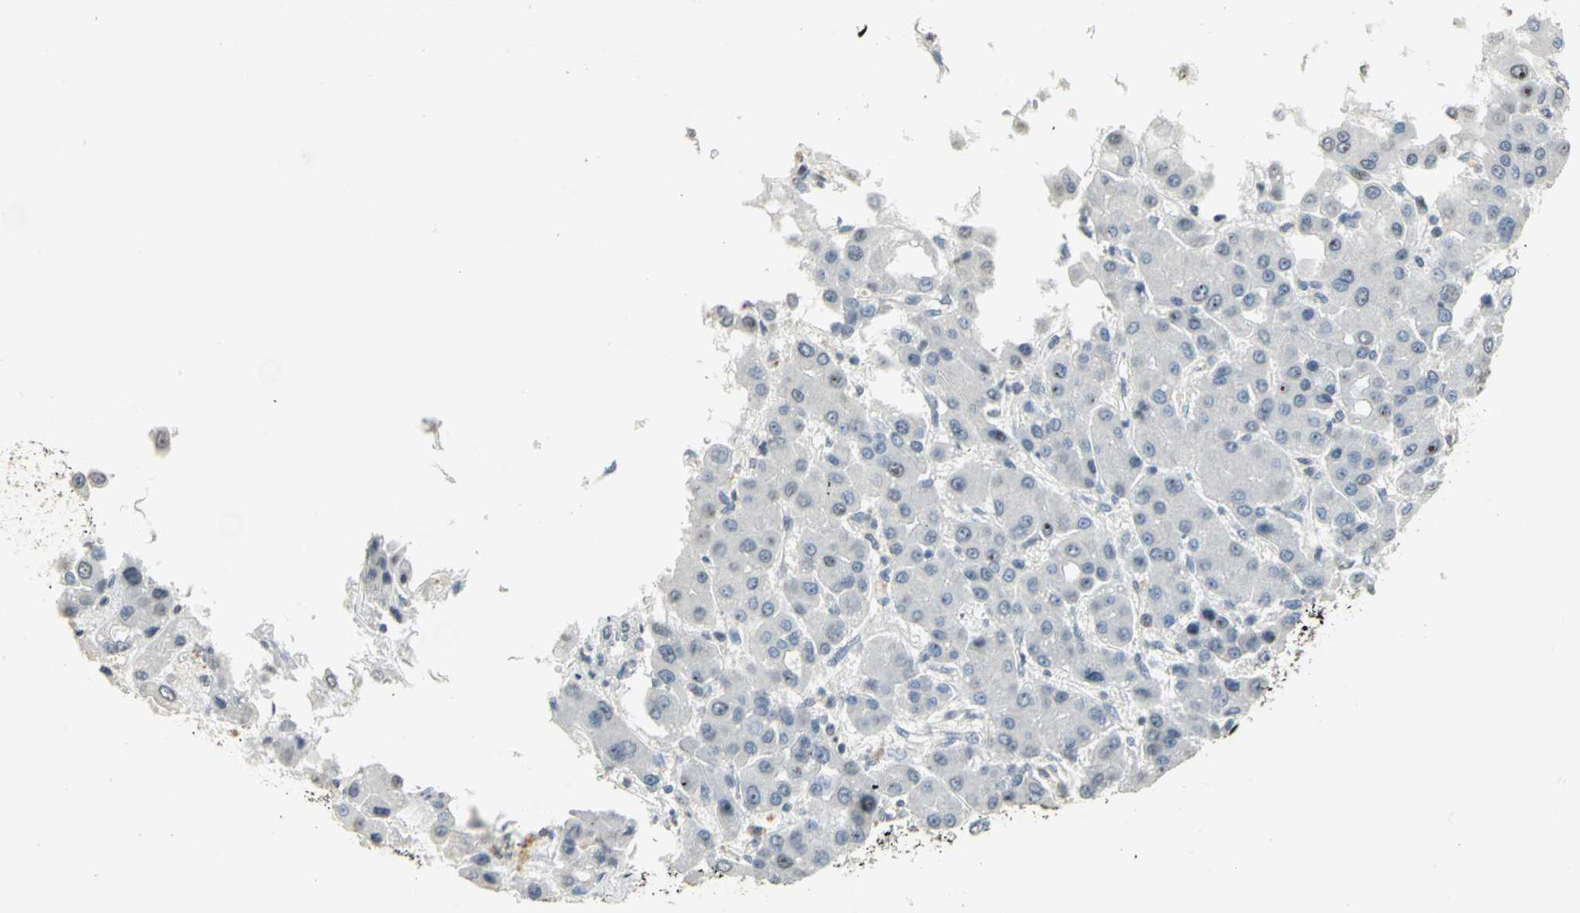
{"staining": {"intensity": "negative", "quantity": "none", "location": "none"}, "tissue": "liver cancer", "cell_type": "Tumor cells", "image_type": "cancer", "snomed": [{"axis": "morphology", "description": "Carcinoma, Hepatocellular, NOS"}, {"axis": "topography", "description": "Liver"}], "caption": "DAB (3,3'-diaminobenzidine) immunohistochemical staining of human liver cancer shows no significant staining in tumor cells. The staining is performed using DAB brown chromogen with nuclei counter-stained in using hematoxylin.", "gene": "DNAJB6", "patient": {"sex": "male", "age": 55}}